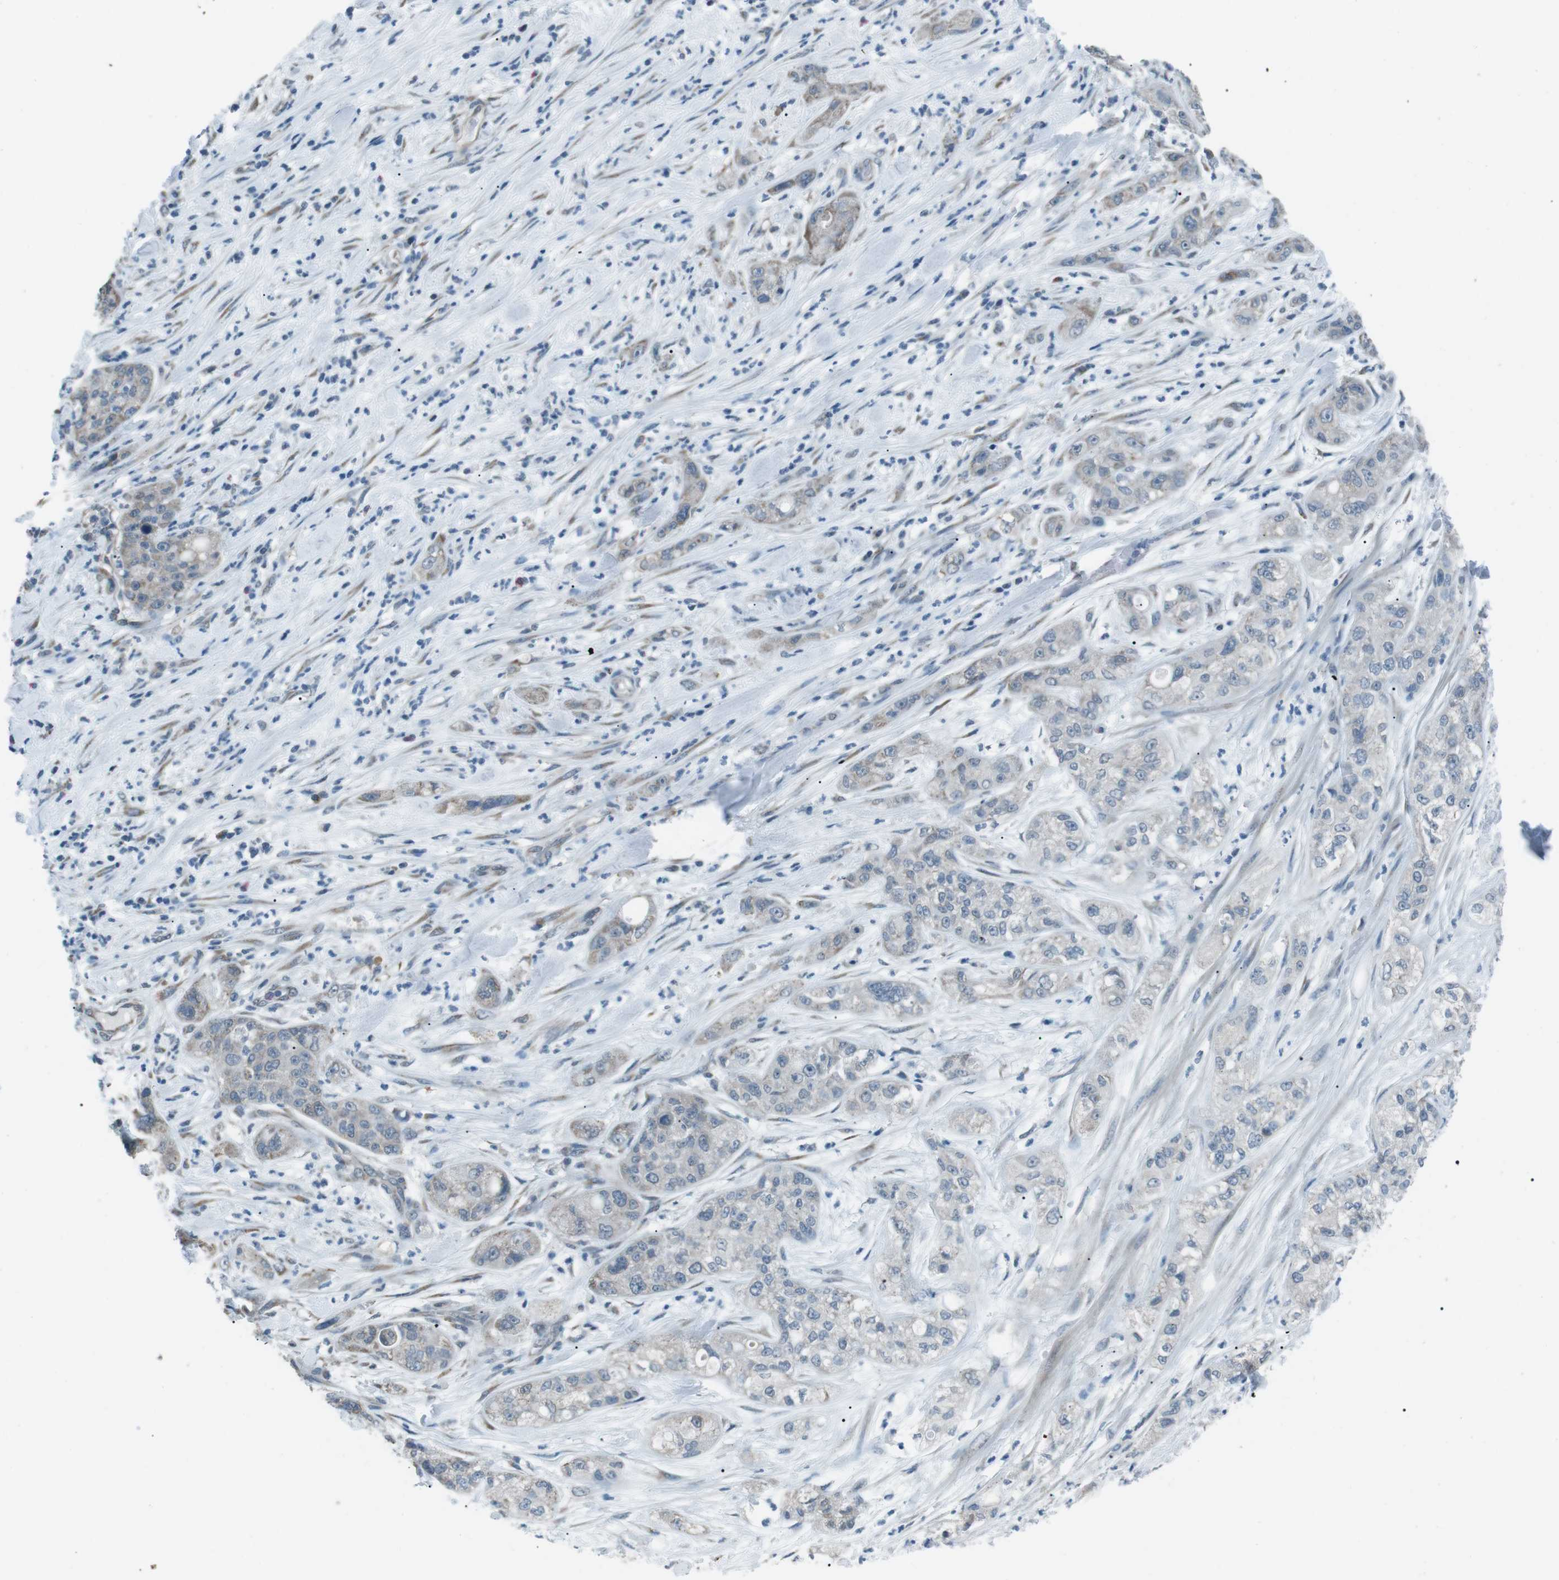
{"staining": {"intensity": "negative", "quantity": "none", "location": "none"}, "tissue": "pancreatic cancer", "cell_type": "Tumor cells", "image_type": "cancer", "snomed": [{"axis": "morphology", "description": "Adenocarcinoma, NOS"}, {"axis": "topography", "description": "Pancreas"}], "caption": "Human pancreatic cancer stained for a protein using IHC shows no expression in tumor cells.", "gene": "SERPINB2", "patient": {"sex": "female", "age": 78}}